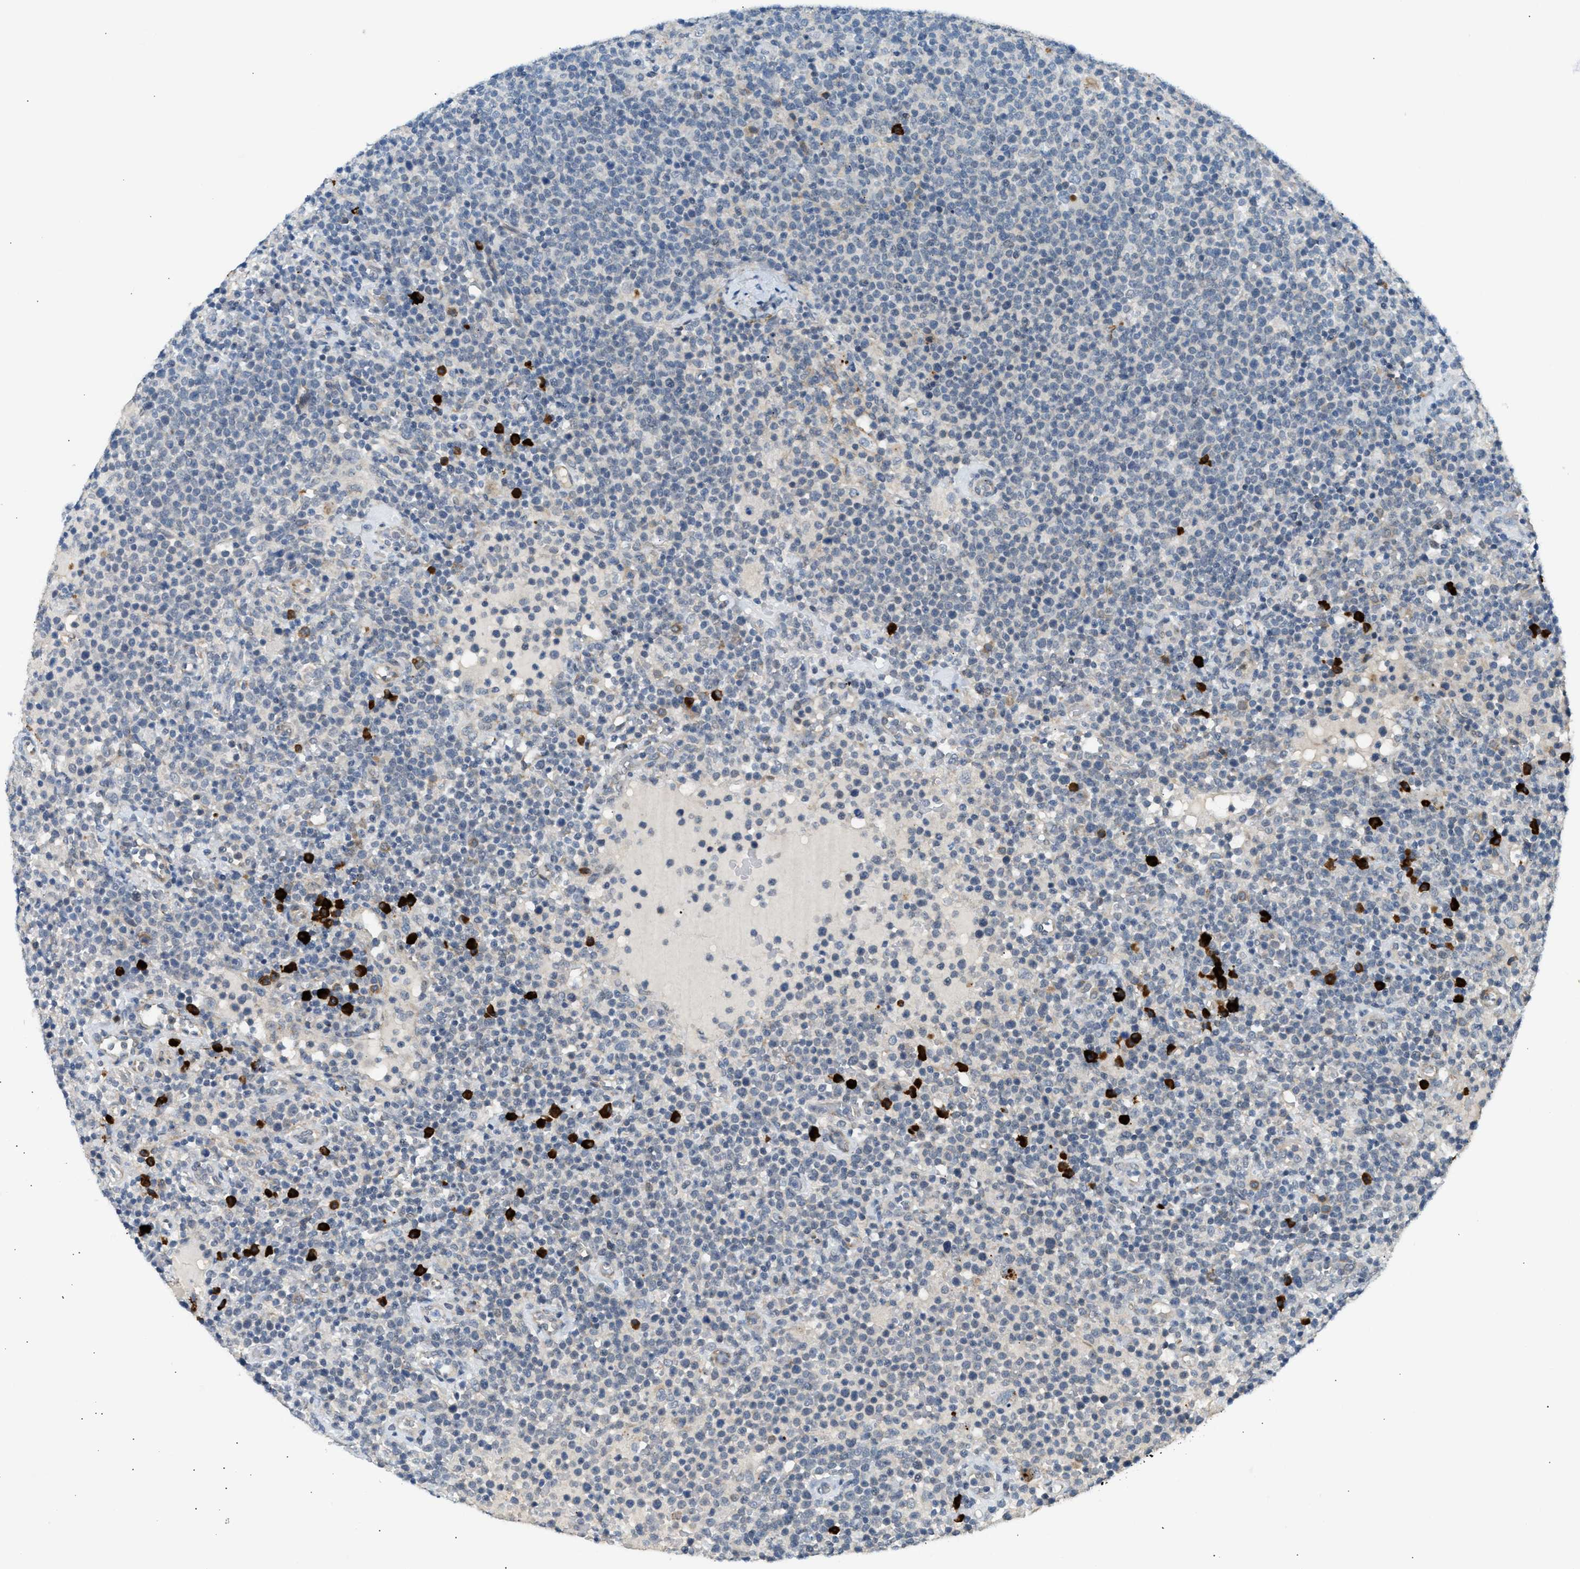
{"staining": {"intensity": "negative", "quantity": "none", "location": "none"}, "tissue": "lymphoma", "cell_type": "Tumor cells", "image_type": "cancer", "snomed": [{"axis": "morphology", "description": "Malignant lymphoma, non-Hodgkin's type, High grade"}, {"axis": "topography", "description": "Lymph node"}], "caption": "Immunohistochemistry image of neoplastic tissue: high-grade malignant lymphoma, non-Hodgkin's type stained with DAB (3,3'-diaminobenzidine) demonstrates no significant protein positivity in tumor cells.", "gene": "KCNC2", "patient": {"sex": "male", "age": 61}}